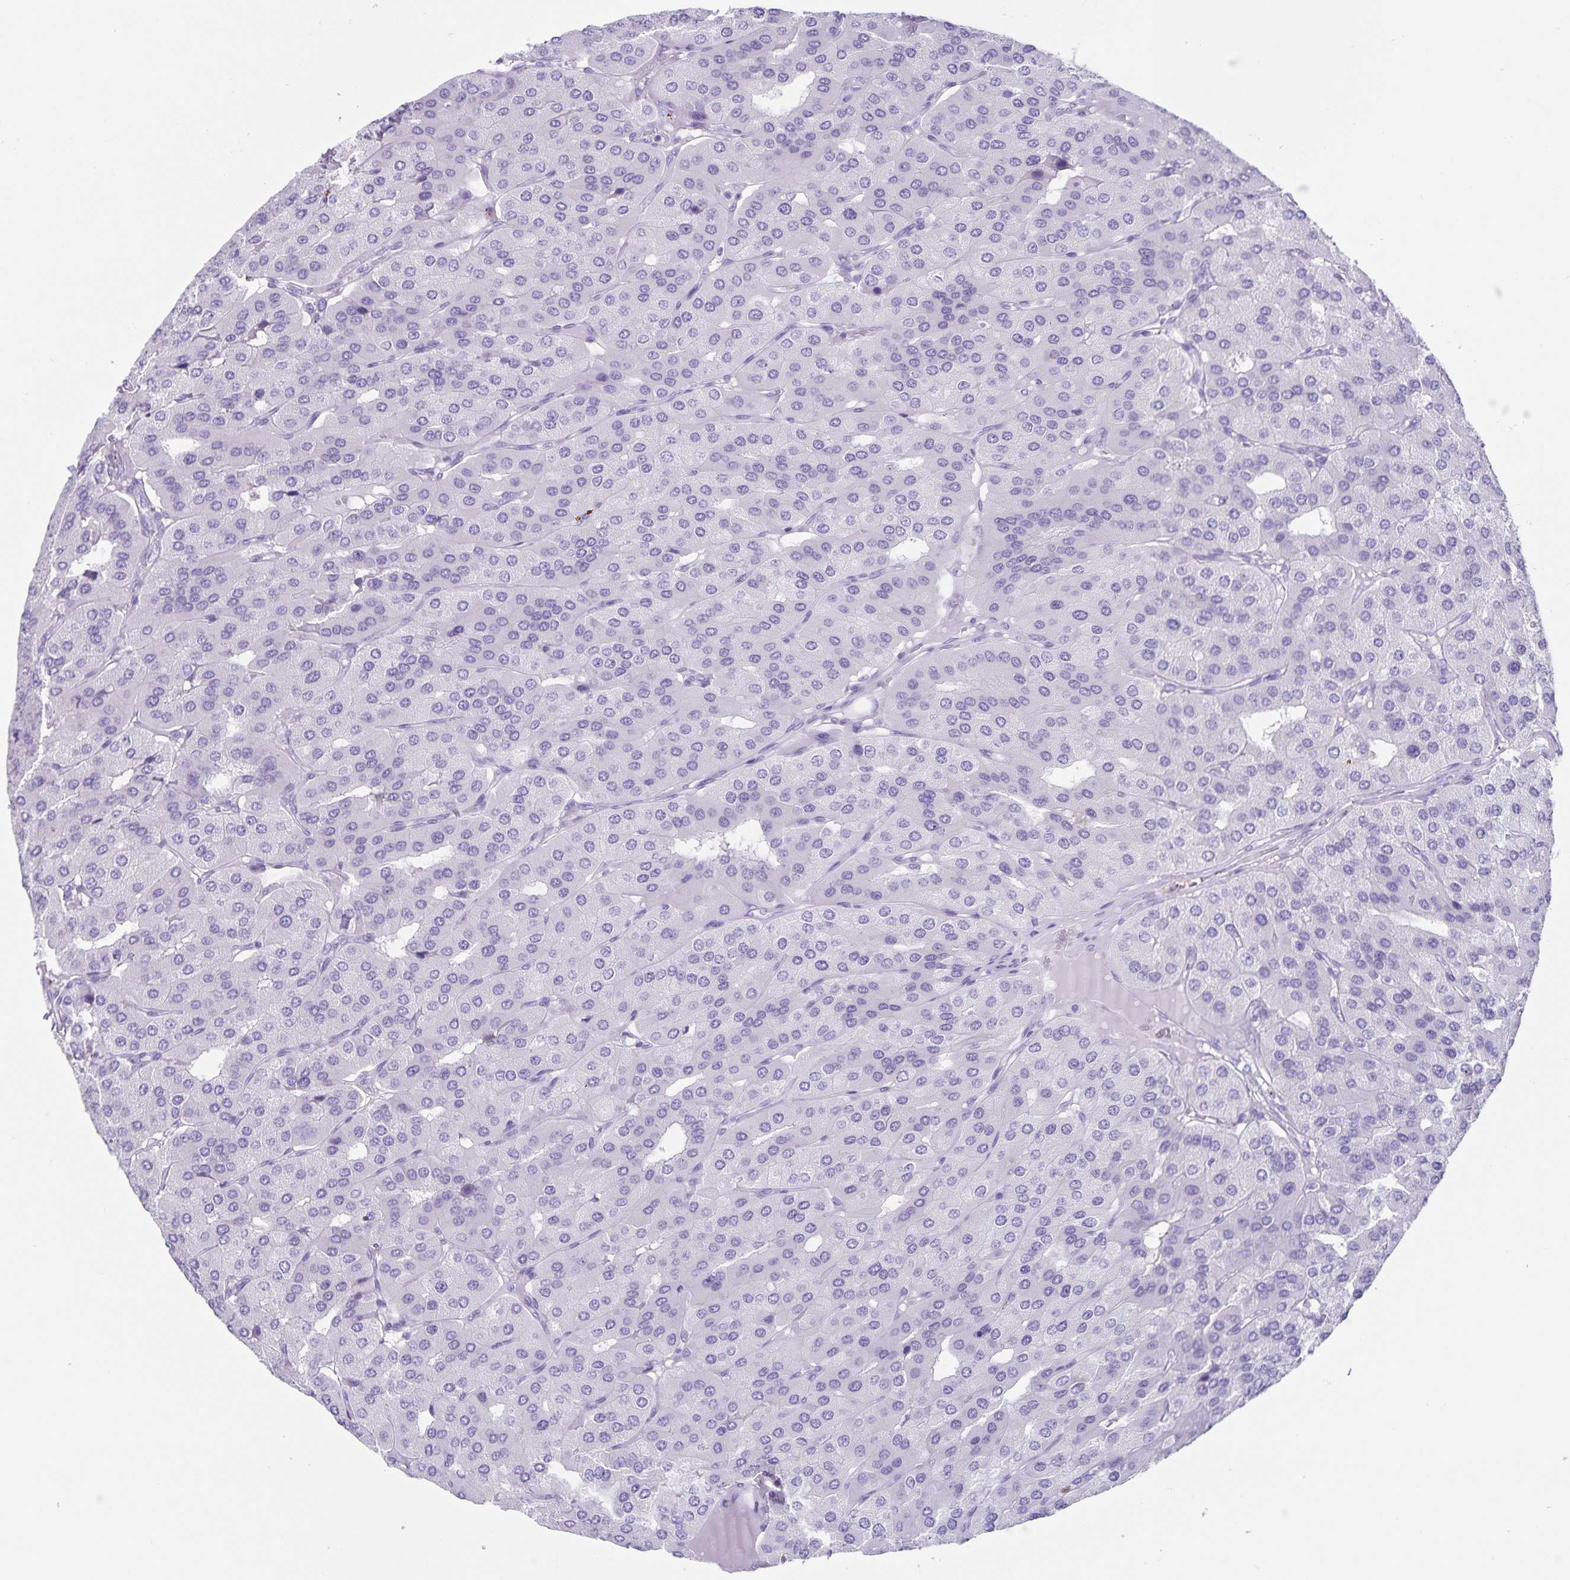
{"staining": {"intensity": "negative", "quantity": "none", "location": "none"}, "tissue": "parathyroid gland", "cell_type": "Glandular cells", "image_type": "normal", "snomed": [{"axis": "morphology", "description": "Normal tissue, NOS"}, {"axis": "morphology", "description": "Adenoma, NOS"}, {"axis": "topography", "description": "Parathyroid gland"}], "caption": "This is a photomicrograph of immunohistochemistry staining of unremarkable parathyroid gland, which shows no staining in glandular cells. The staining was performed using DAB (3,3'-diaminobenzidine) to visualize the protein expression in brown, while the nuclei were stained in blue with hematoxylin (Magnification: 20x).", "gene": "C11orf42", "patient": {"sex": "female", "age": 86}}